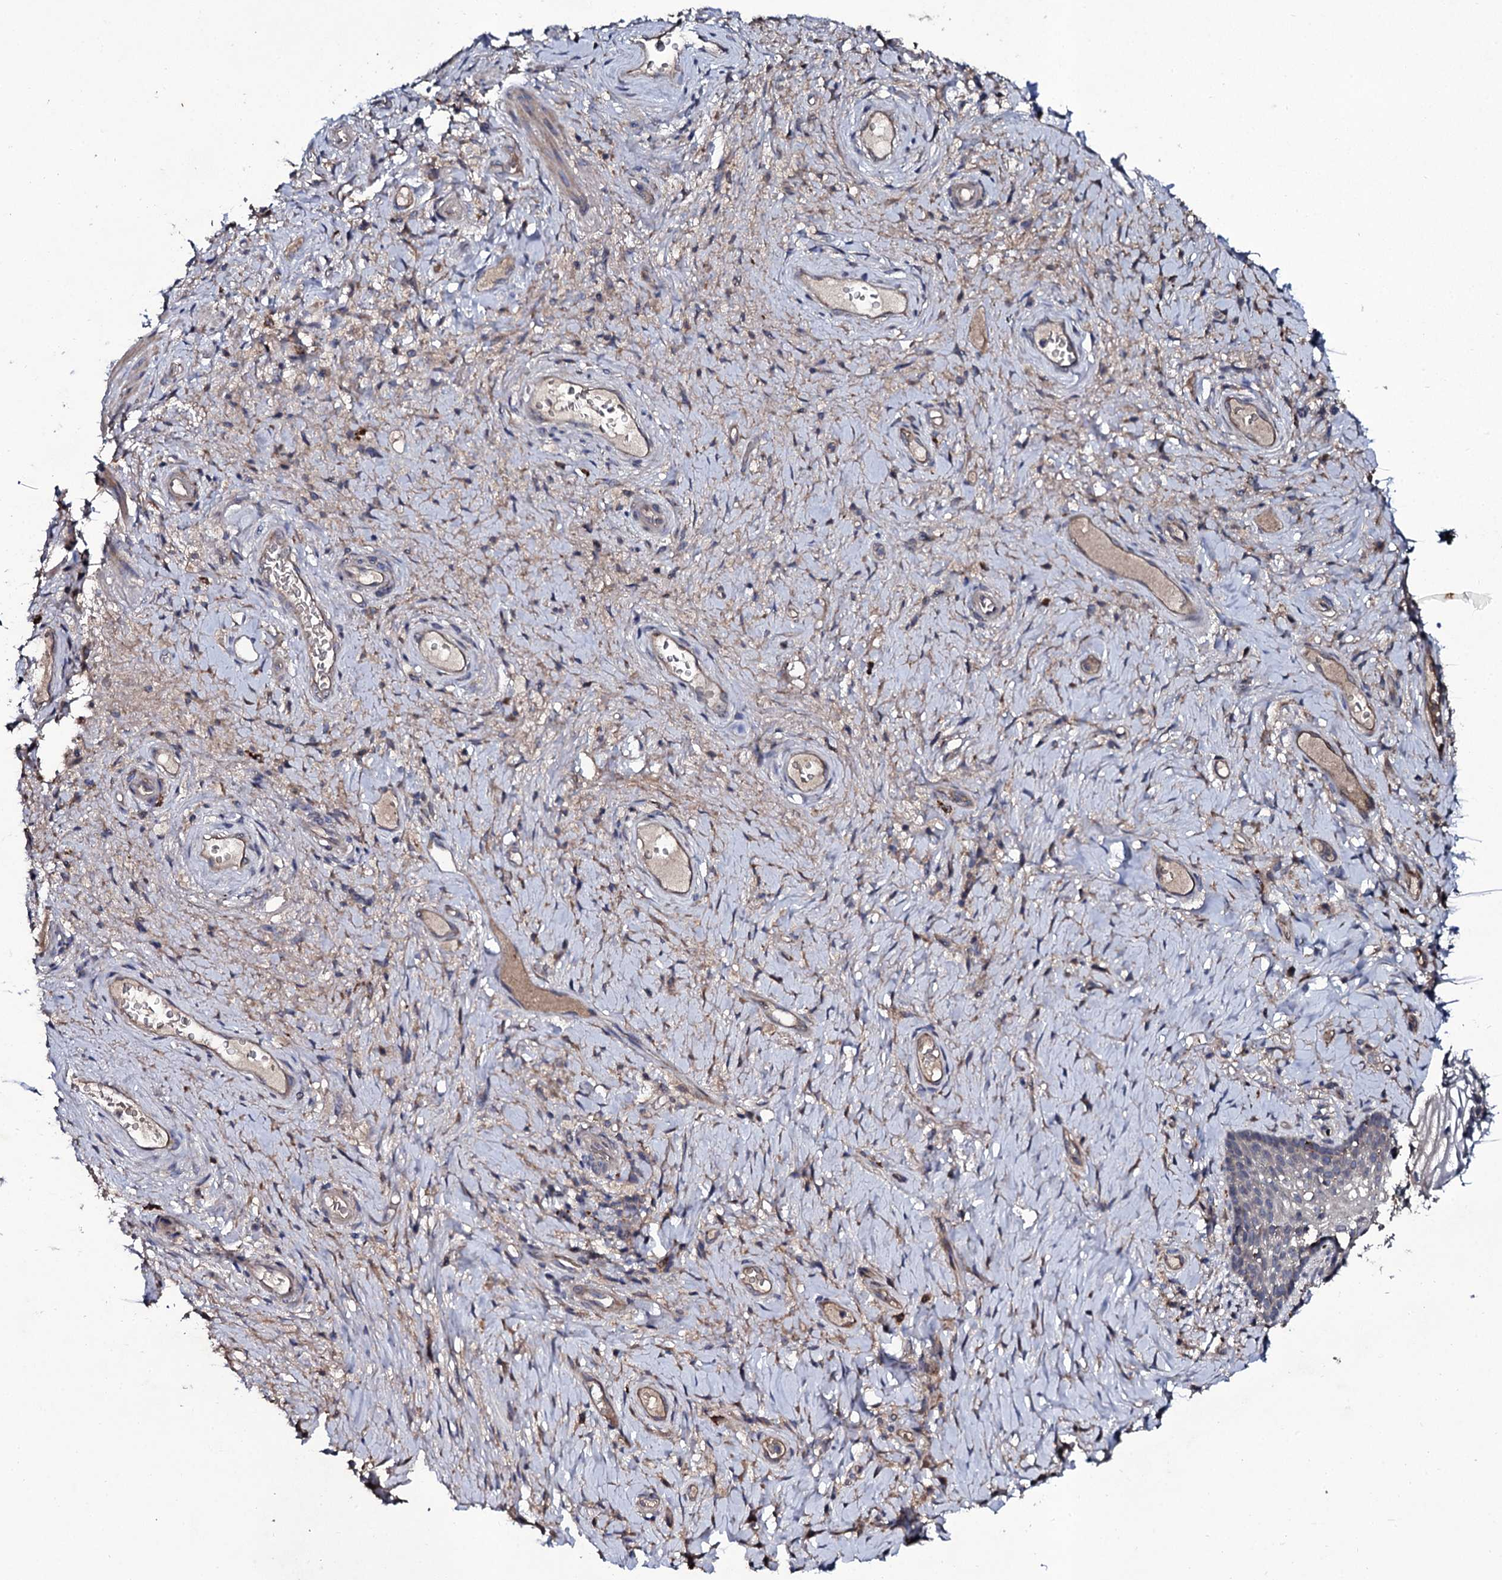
{"staining": {"intensity": "weak", "quantity": "<25%", "location": "cytoplasmic/membranous"}, "tissue": "vagina", "cell_type": "Squamous epithelial cells", "image_type": "normal", "snomed": [{"axis": "morphology", "description": "Normal tissue, NOS"}, {"axis": "topography", "description": "Vagina"}], "caption": "Human vagina stained for a protein using immunohistochemistry (IHC) exhibits no positivity in squamous epithelial cells.", "gene": "LRRC28", "patient": {"sex": "female", "age": 60}}